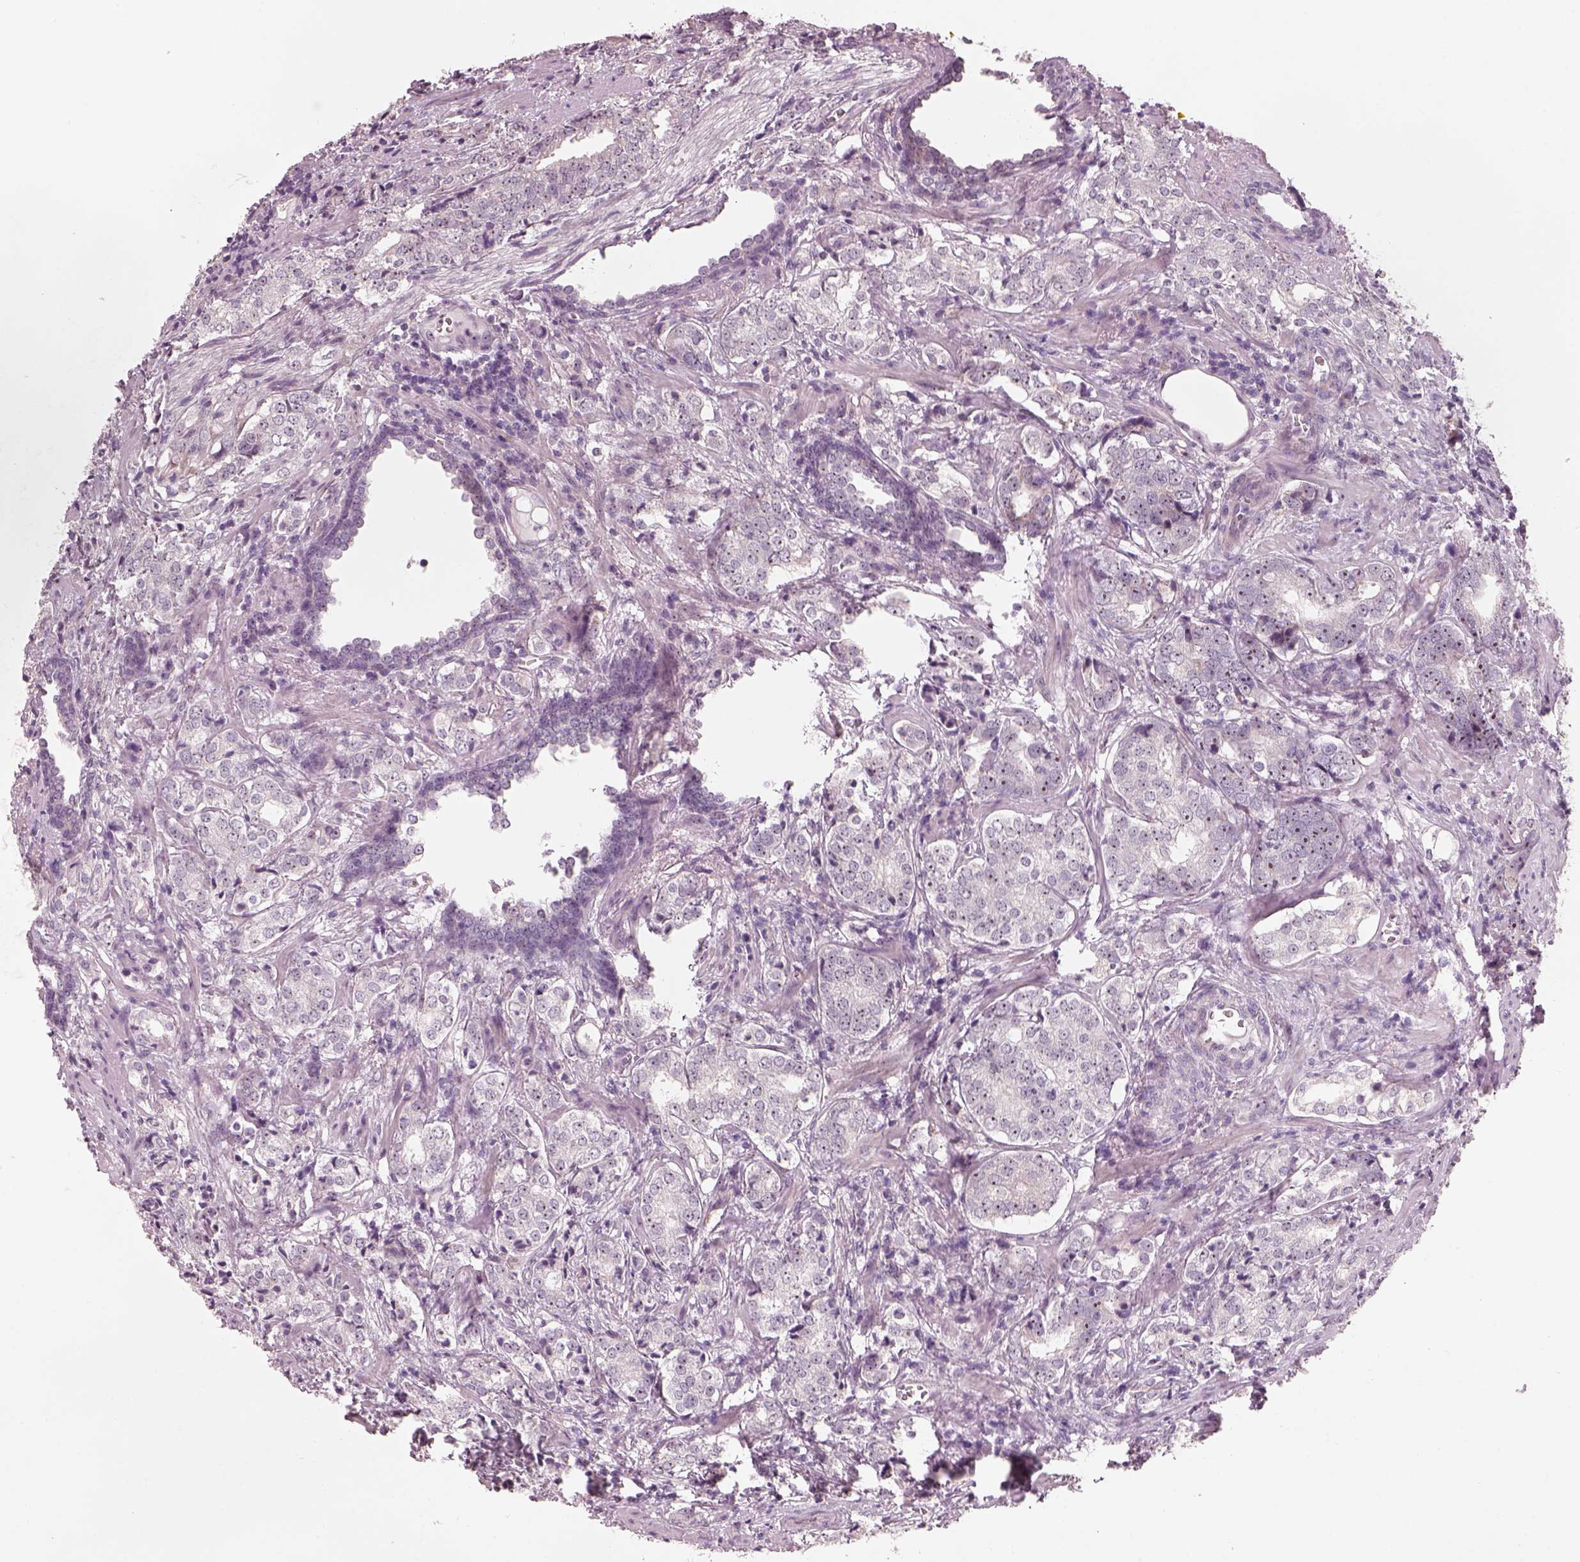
{"staining": {"intensity": "weak", "quantity": "25%-75%", "location": "nuclear"}, "tissue": "prostate cancer", "cell_type": "Tumor cells", "image_type": "cancer", "snomed": [{"axis": "morphology", "description": "Adenocarcinoma, NOS"}, {"axis": "topography", "description": "Prostate and seminal vesicle, NOS"}], "caption": "Immunohistochemistry (DAB (3,3'-diaminobenzidine)) staining of adenocarcinoma (prostate) exhibits weak nuclear protein positivity in about 25%-75% of tumor cells.", "gene": "CDS1", "patient": {"sex": "male", "age": 63}}